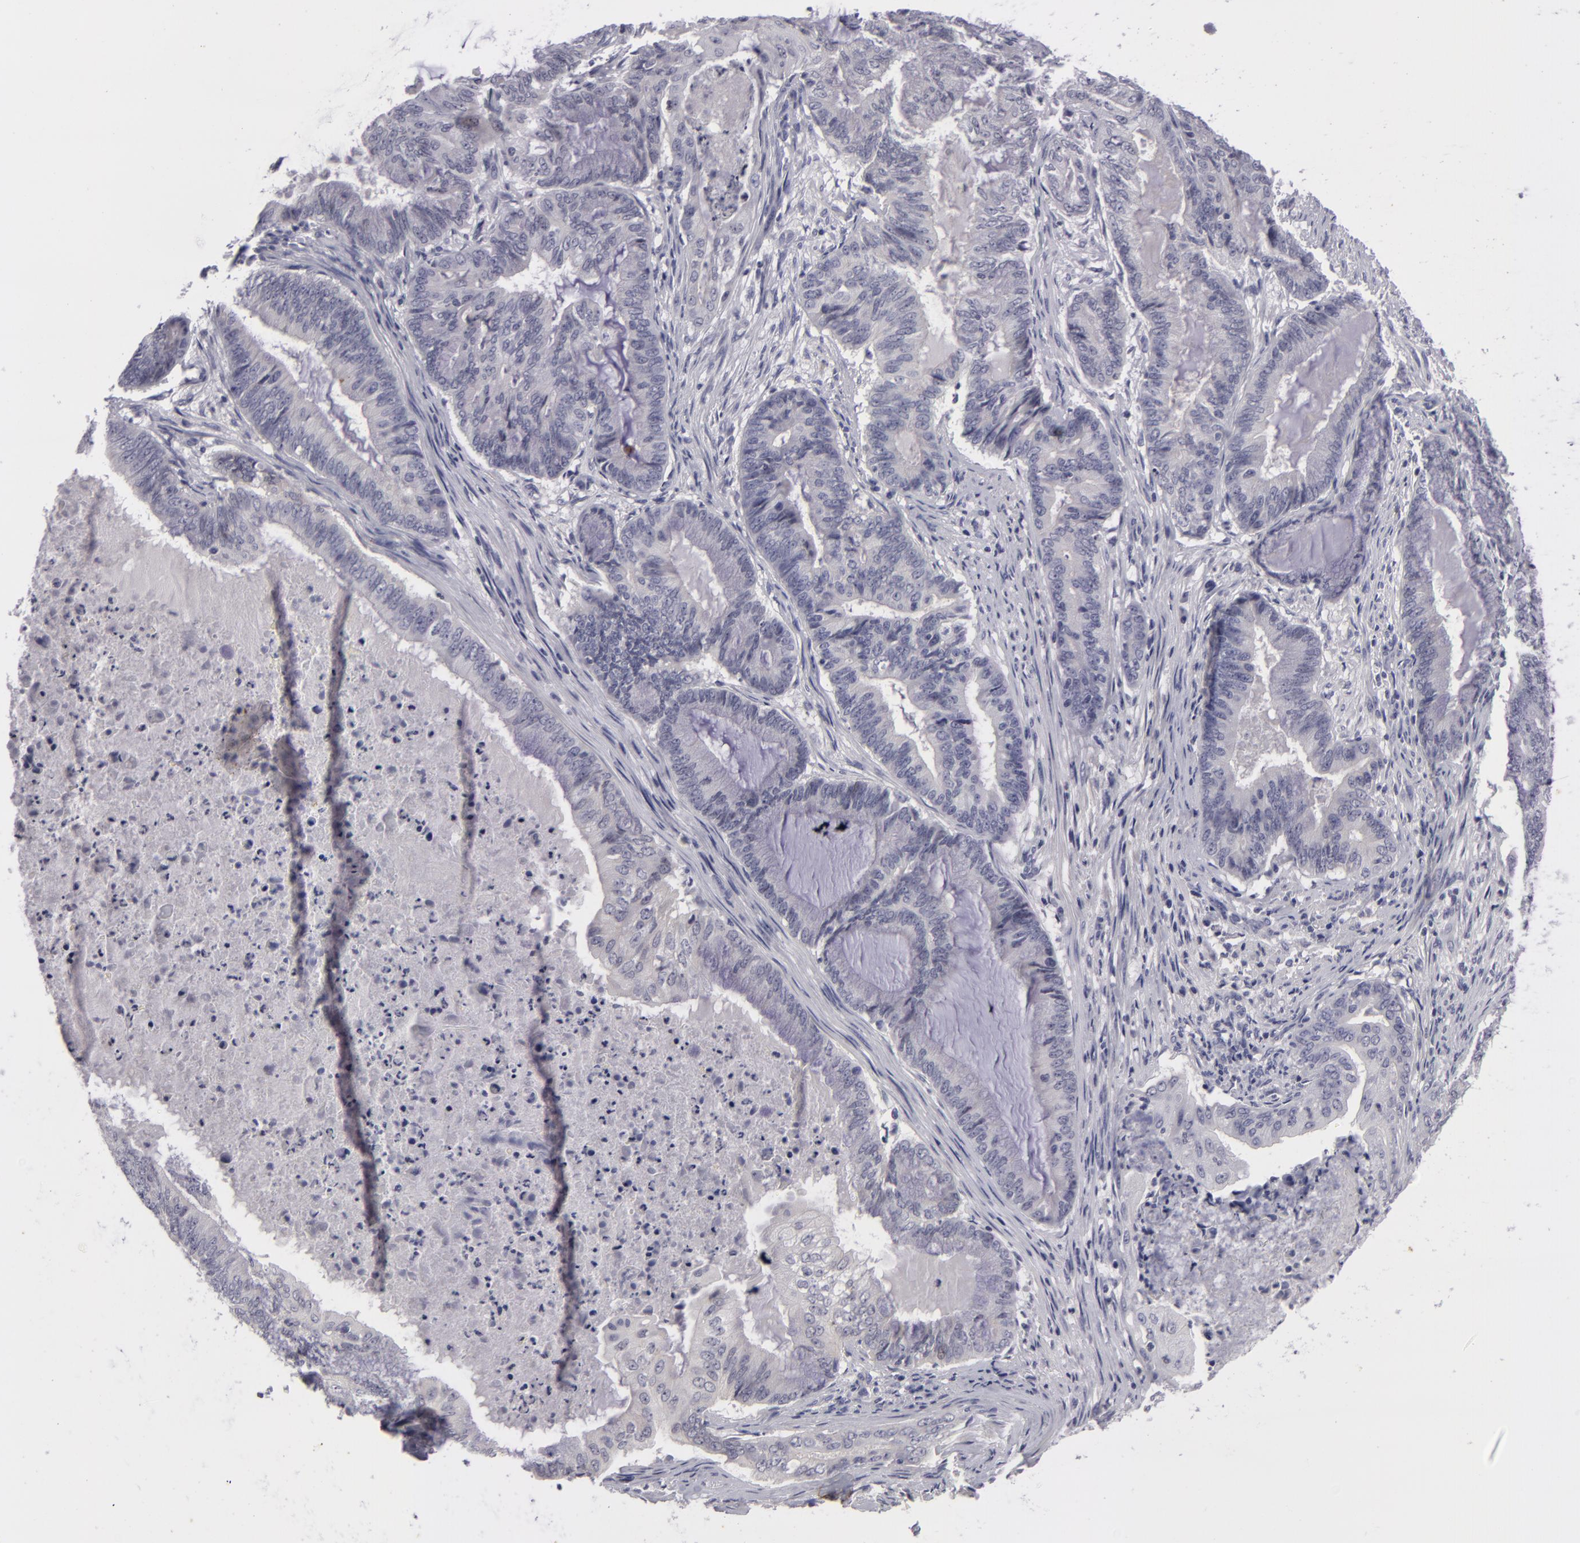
{"staining": {"intensity": "negative", "quantity": "none", "location": "none"}, "tissue": "endometrial cancer", "cell_type": "Tumor cells", "image_type": "cancer", "snomed": [{"axis": "morphology", "description": "Adenocarcinoma, NOS"}, {"axis": "topography", "description": "Endometrium"}], "caption": "IHC photomicrograph of human endometrial cancer (adenocarcinoma) stained for a protein (brown), which displays no expression in tumor cells.", "gene": "NLGN4X", "patient": {"sex": "female", "age": 63}}